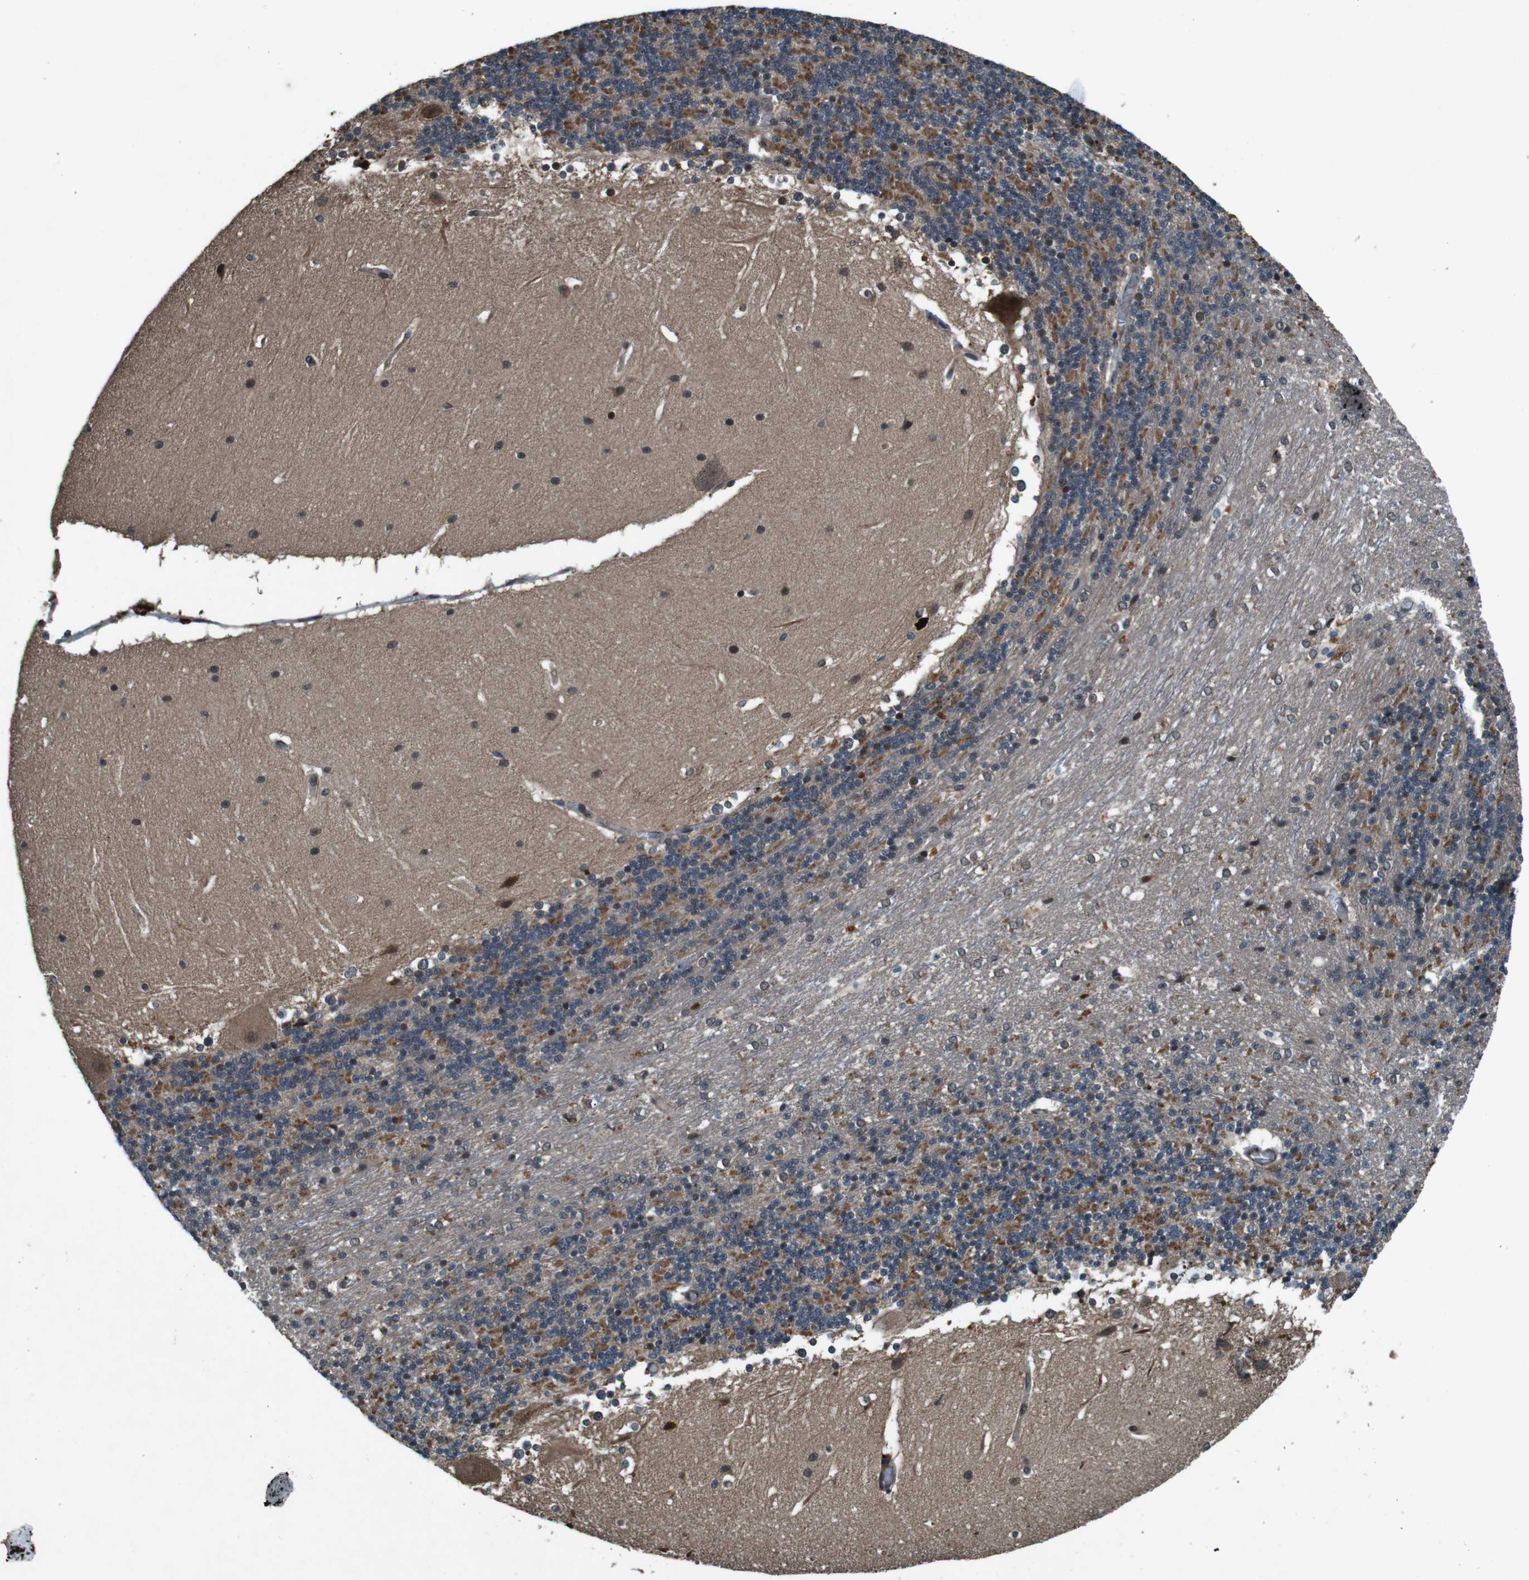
{"staining": {"intensity": "moderate", "quantity": "25%-75%", "location": "cytoplasmic/membranous"}, "tissue": "cerebellum", "cell_type": "Cells in granular layer", "image_type": "normal", "snomed": [{"axis": "morphology", "description": "Normal tissue, NOS"}, {"axis": "topography", "description": "Cerebellum"}], "caption": "About 25%-75% of cells in granular layer in unremarkable cerebellum exhibit moderate cytoplasmic/membranous protein positivity as visualized by brown immunohistochemical staining.", "gene": "SOCS1", "patient": {"sex": "female", "age": 19}}